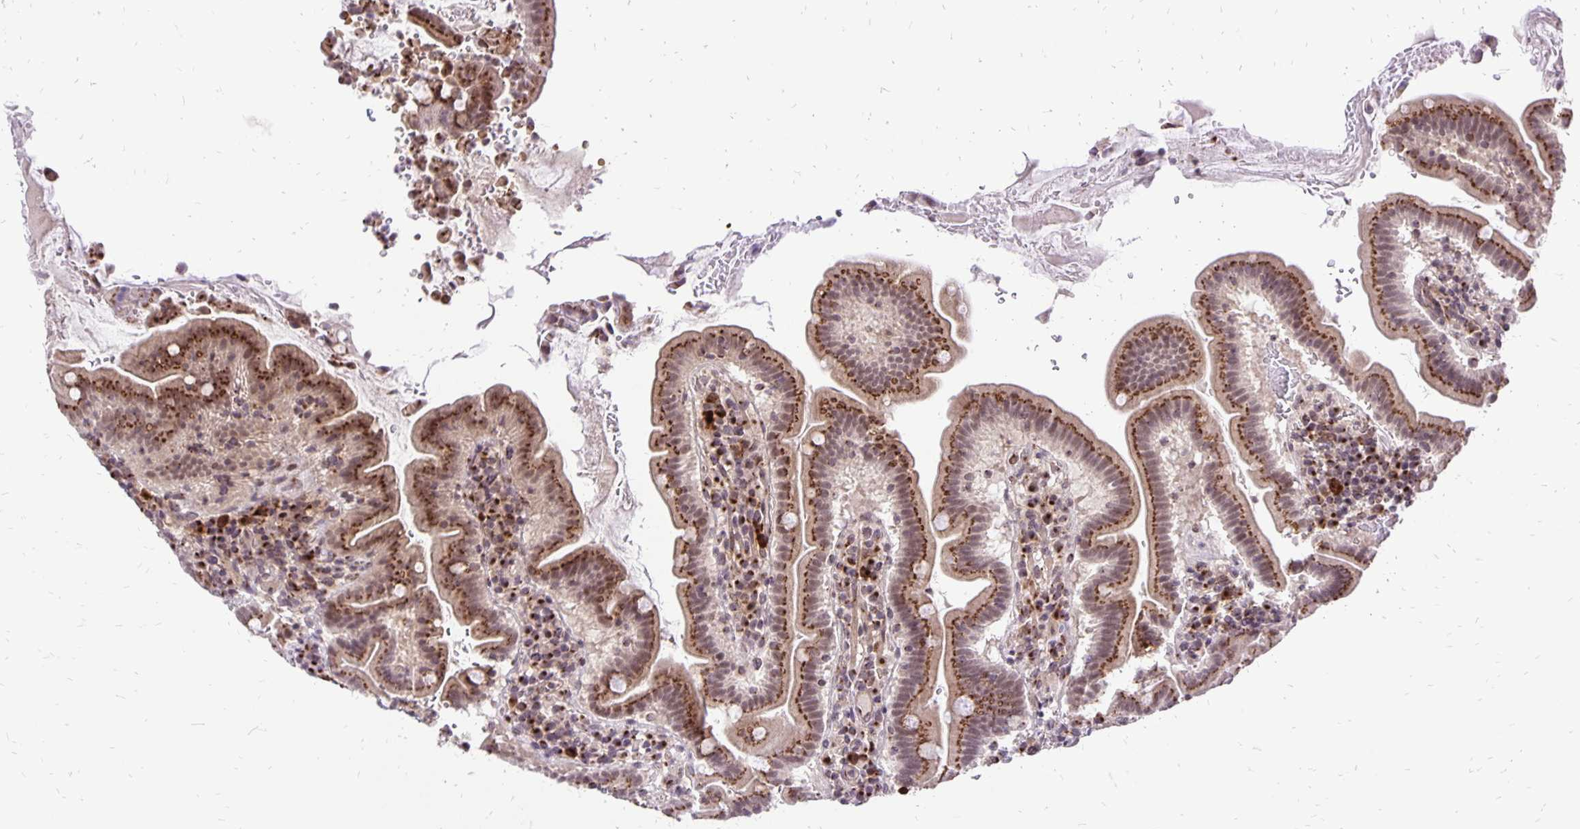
{"staining": {"intensity": "strong", "quantity": ">75%", "location": "cytoplasmic/membranous,nuclear"}, "tissue": "small intestine", "cell_type": "Glandular cells", "image_type": "normal", "snomed": [{"axis": "morphology", "description": "Normal tissue, NOS"}, {"axis": "topography", "description": "Small intestine"}], "caption": "Protein staining displays strong cytoplasmic/membranous,nuclear positivity in about >75% of glandular cells in benign small intestine. The protein of interest is stained brown, and the nuclei are stained in blue (DAB (3,3'-diaminobenzidine) IHC with brightfield microscopy, high magnification).", "gene": "GOLGA5", "patient": {"sex": "male", "age": 26}}